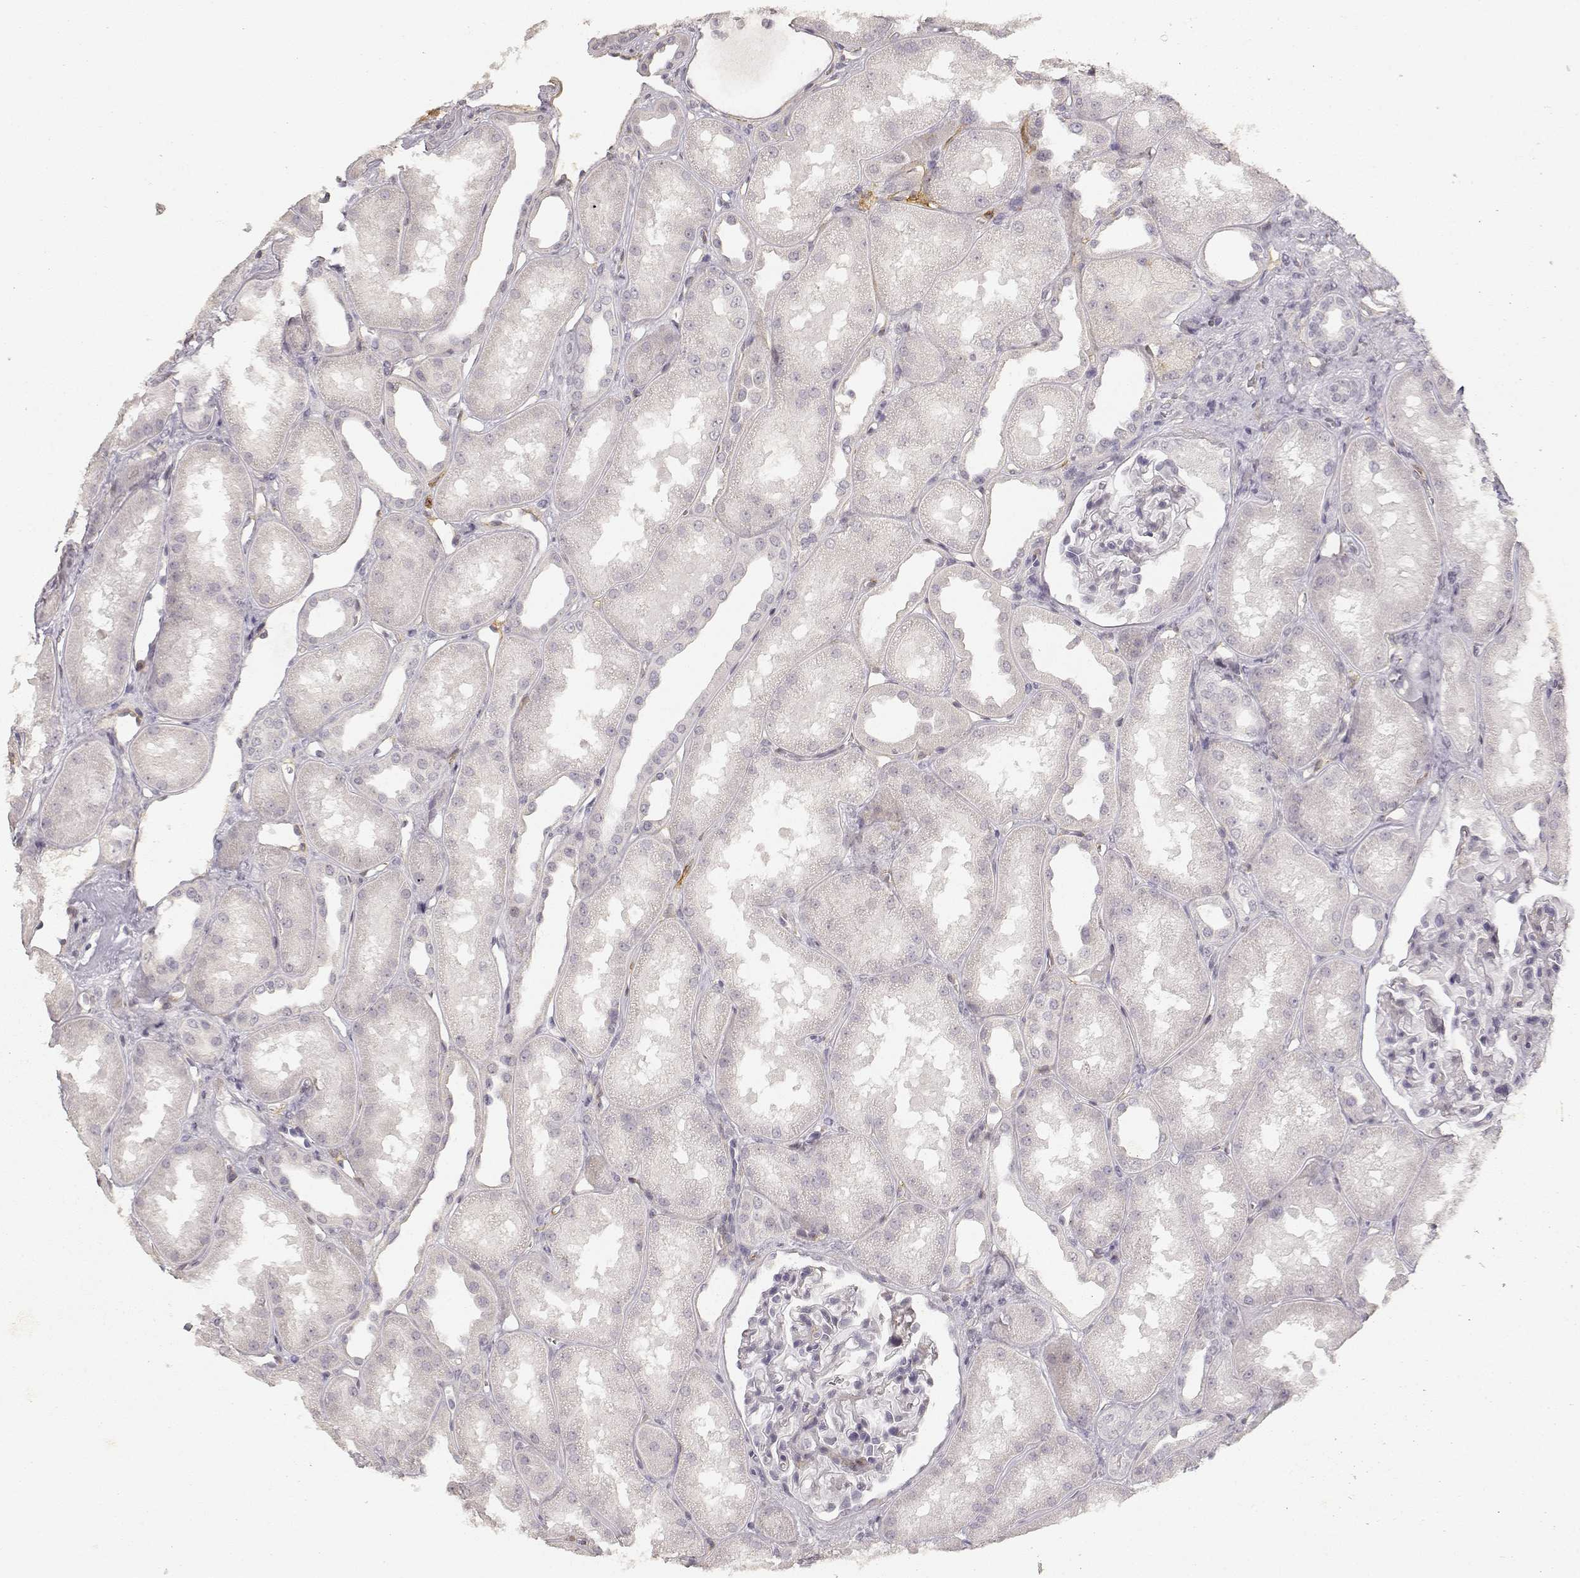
{"staining": {"intensity": "negative", "quantity": "none", "location": "none"}, "tissue": "kidney", "cell_type": "Cells in glomeruli", "image_type": "normal", "snomed": [{"axis": "morphology", "description": "Normal tissue, NOS"}, {"axis": "topography", "description": "Kidney"}], "caption": "The immunohistochemistry histopathology image has no significant positivity in cells in glomeruli of kidney. (Stains: DAB IHC with hematoxylin counter stain, Microscopy: brightfield microscopy at high magnification).", "gene": "LAMA4", "patient": {"sex": "male", "age": 61}}